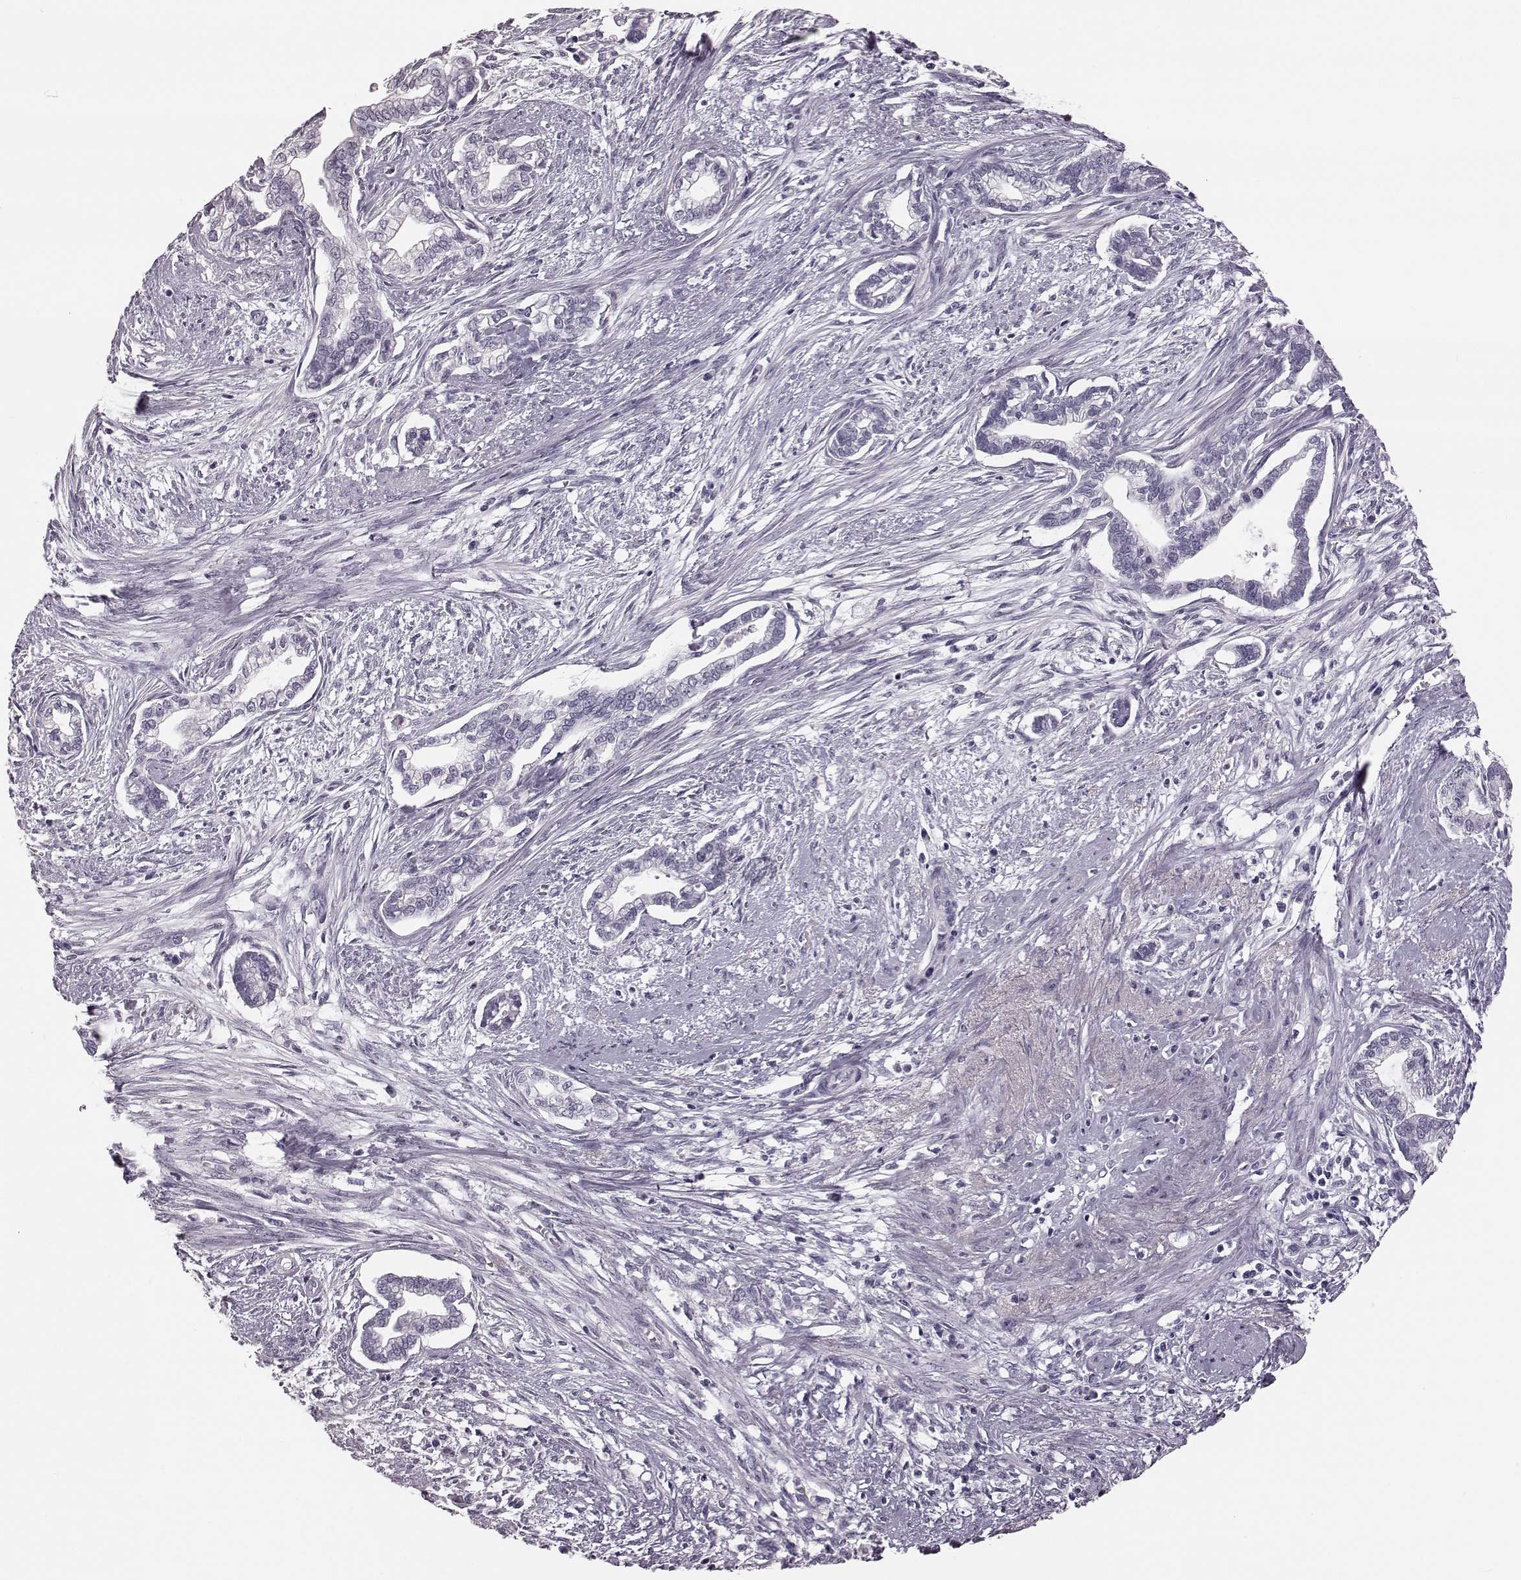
{"staining": {"intensity": "negative", "quantity": "none", "location": "none"}, "tissue": "cervical cancer", "cell_type": "Tumor cells", "image_type": "cancer", "snomed": [{"axis": "morphology", "description": "Adenocarcinoma, NOS"}, {"axis": "topography", "description": "Cervix"}], "caption": "Protein analysis of cervical adenocarcinoma demonstrates no significant positivity in tumor cells.", "gene": "ZNF433", "patient": {"sex": "female", "age": 62}}